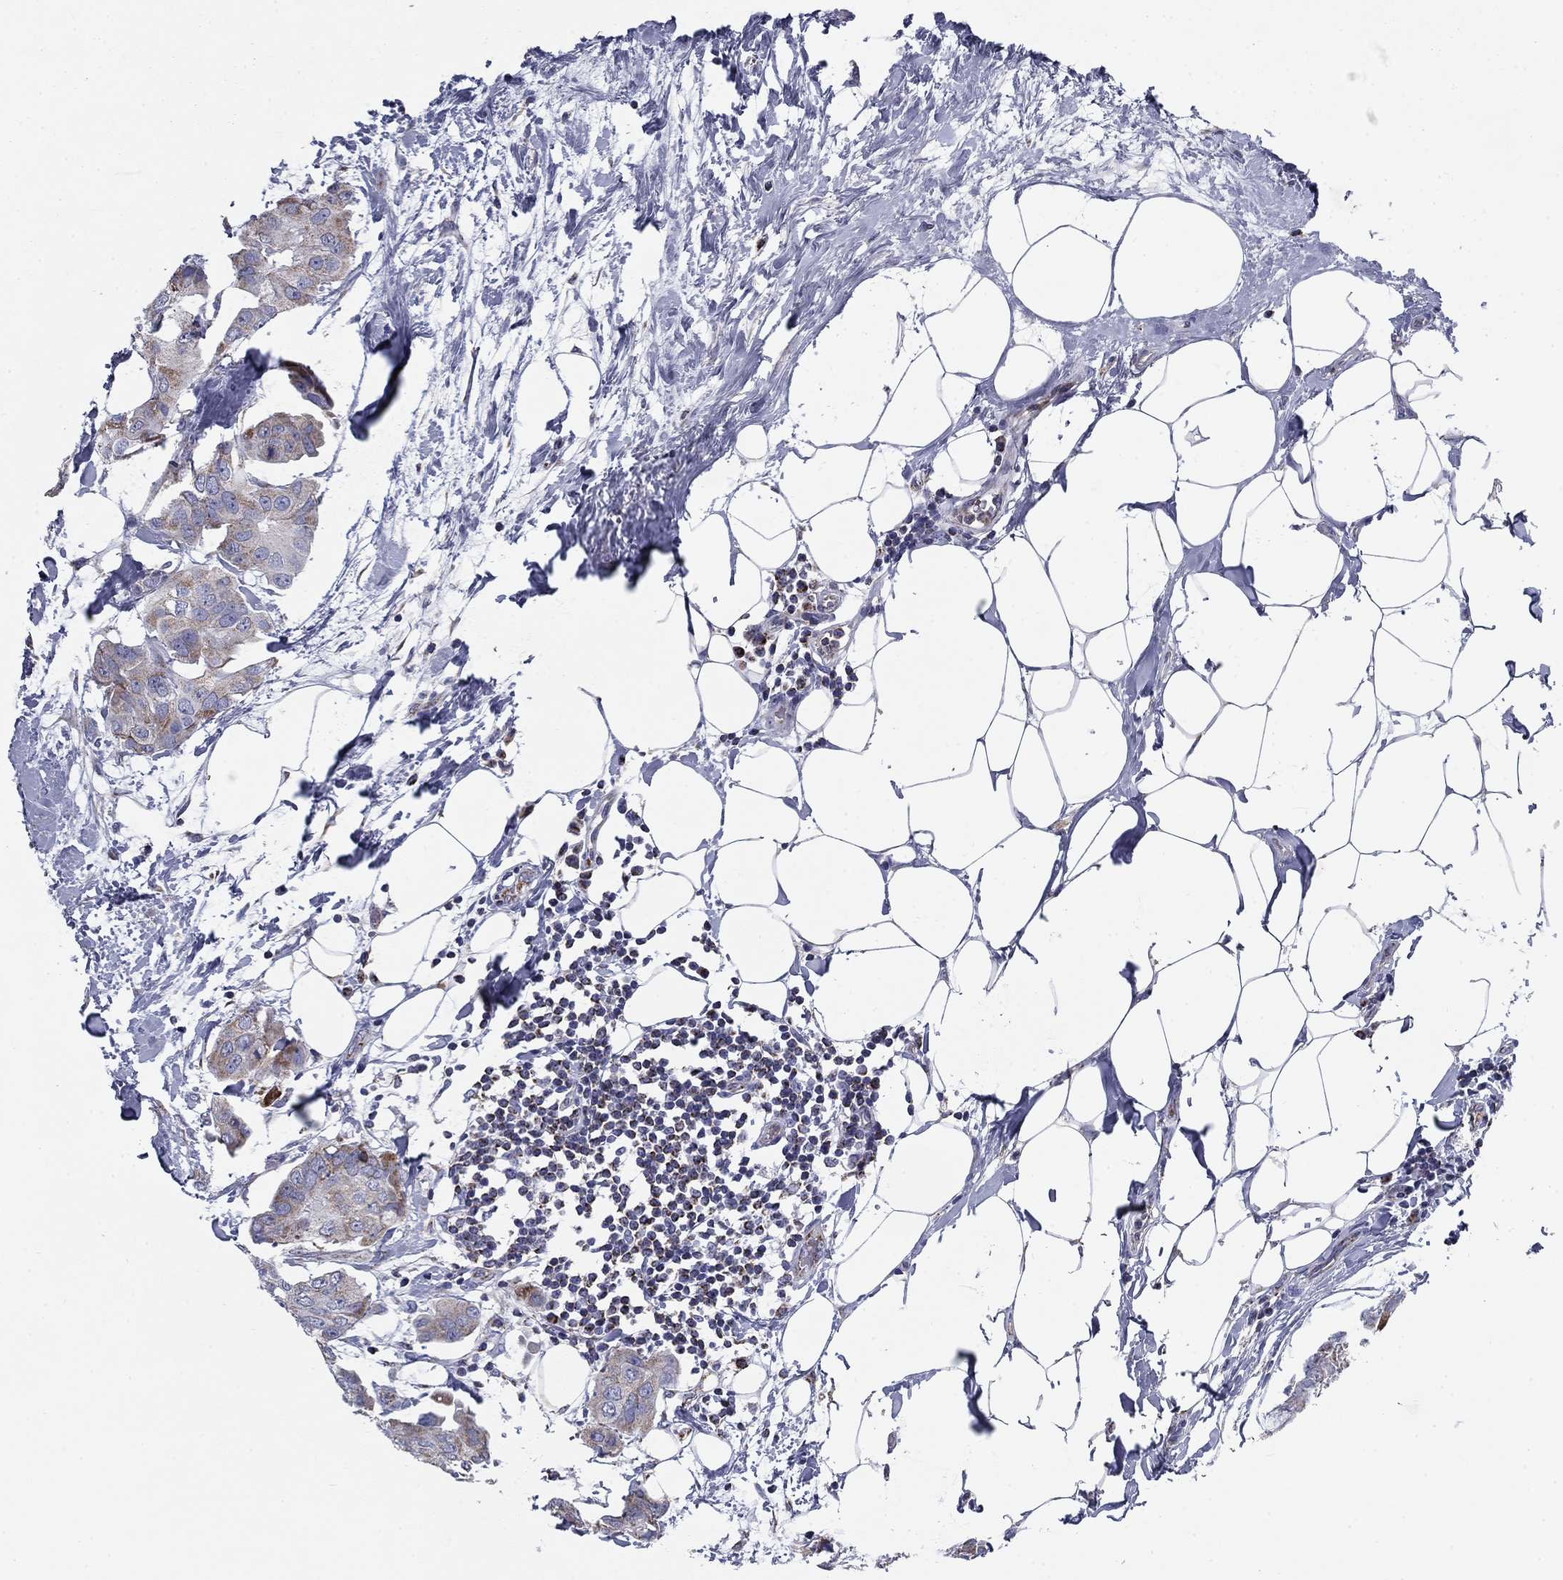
{"staining": {"intensity": "weak", "quantity": "25%-75%", "location": "cytoplasmic/membranous"}, "tissue": "breast cancer", "cell_type": "Tumor cells", "image_type": "cancer", "snomed": [{"axis": "morphology", "description": "Normal tissue, NOS"}, {"axis": "morphology", "description": "Duct carcinoma"}, {"axis": "topography", "description": "Breast"}], "caption": "High-power microscopy captured an immunohistochemistry photomicrograph of breast infiltrating ductal carcinoma, revealing weak cytoplasmic/membranous staining in about 25%-75% of tumor cells. (IHC, brightfield microscopy, high magnification).", "gene": "NDUFA4L2", "patient": {"sex": "female", "age": 40}}